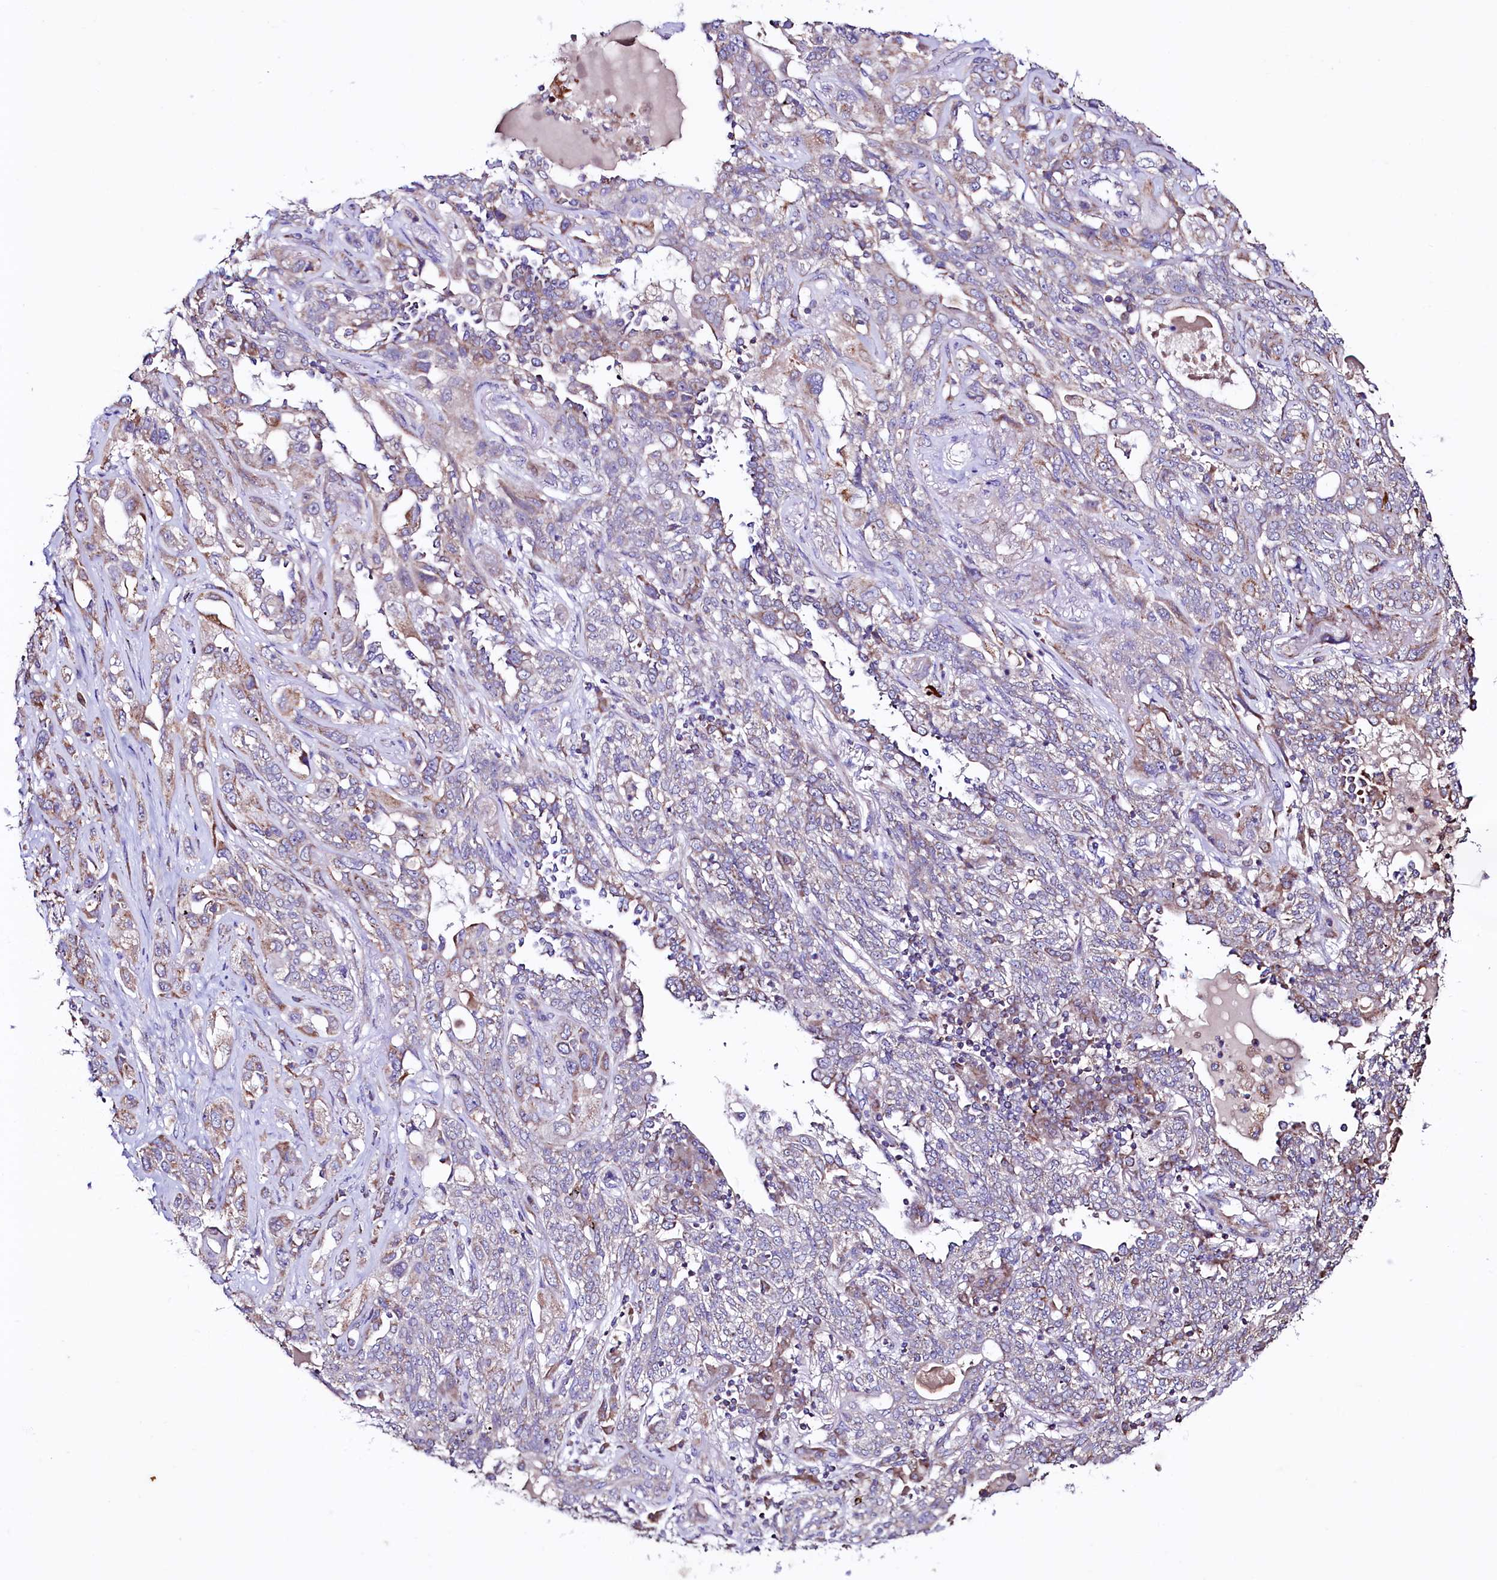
{"staining": {"intensity": "weak", "quantity": "<25%", "location": "cytoplasmic/membranous"}, "tissue": "lung cancer", "cell_type": "Tumor cells", "image_type": "cancer", "snomed": [{"axis": "morphology", "description": "Squamous cell carcinoma, NOS"}, {"axis": "topography", "description": "Lung"}], "caption": "Tumor cells are negative for protein expression in human squamous cell carcinoma (lung).", "gene": "STARD5", "patient": {"sex": "female", "age": 70}}